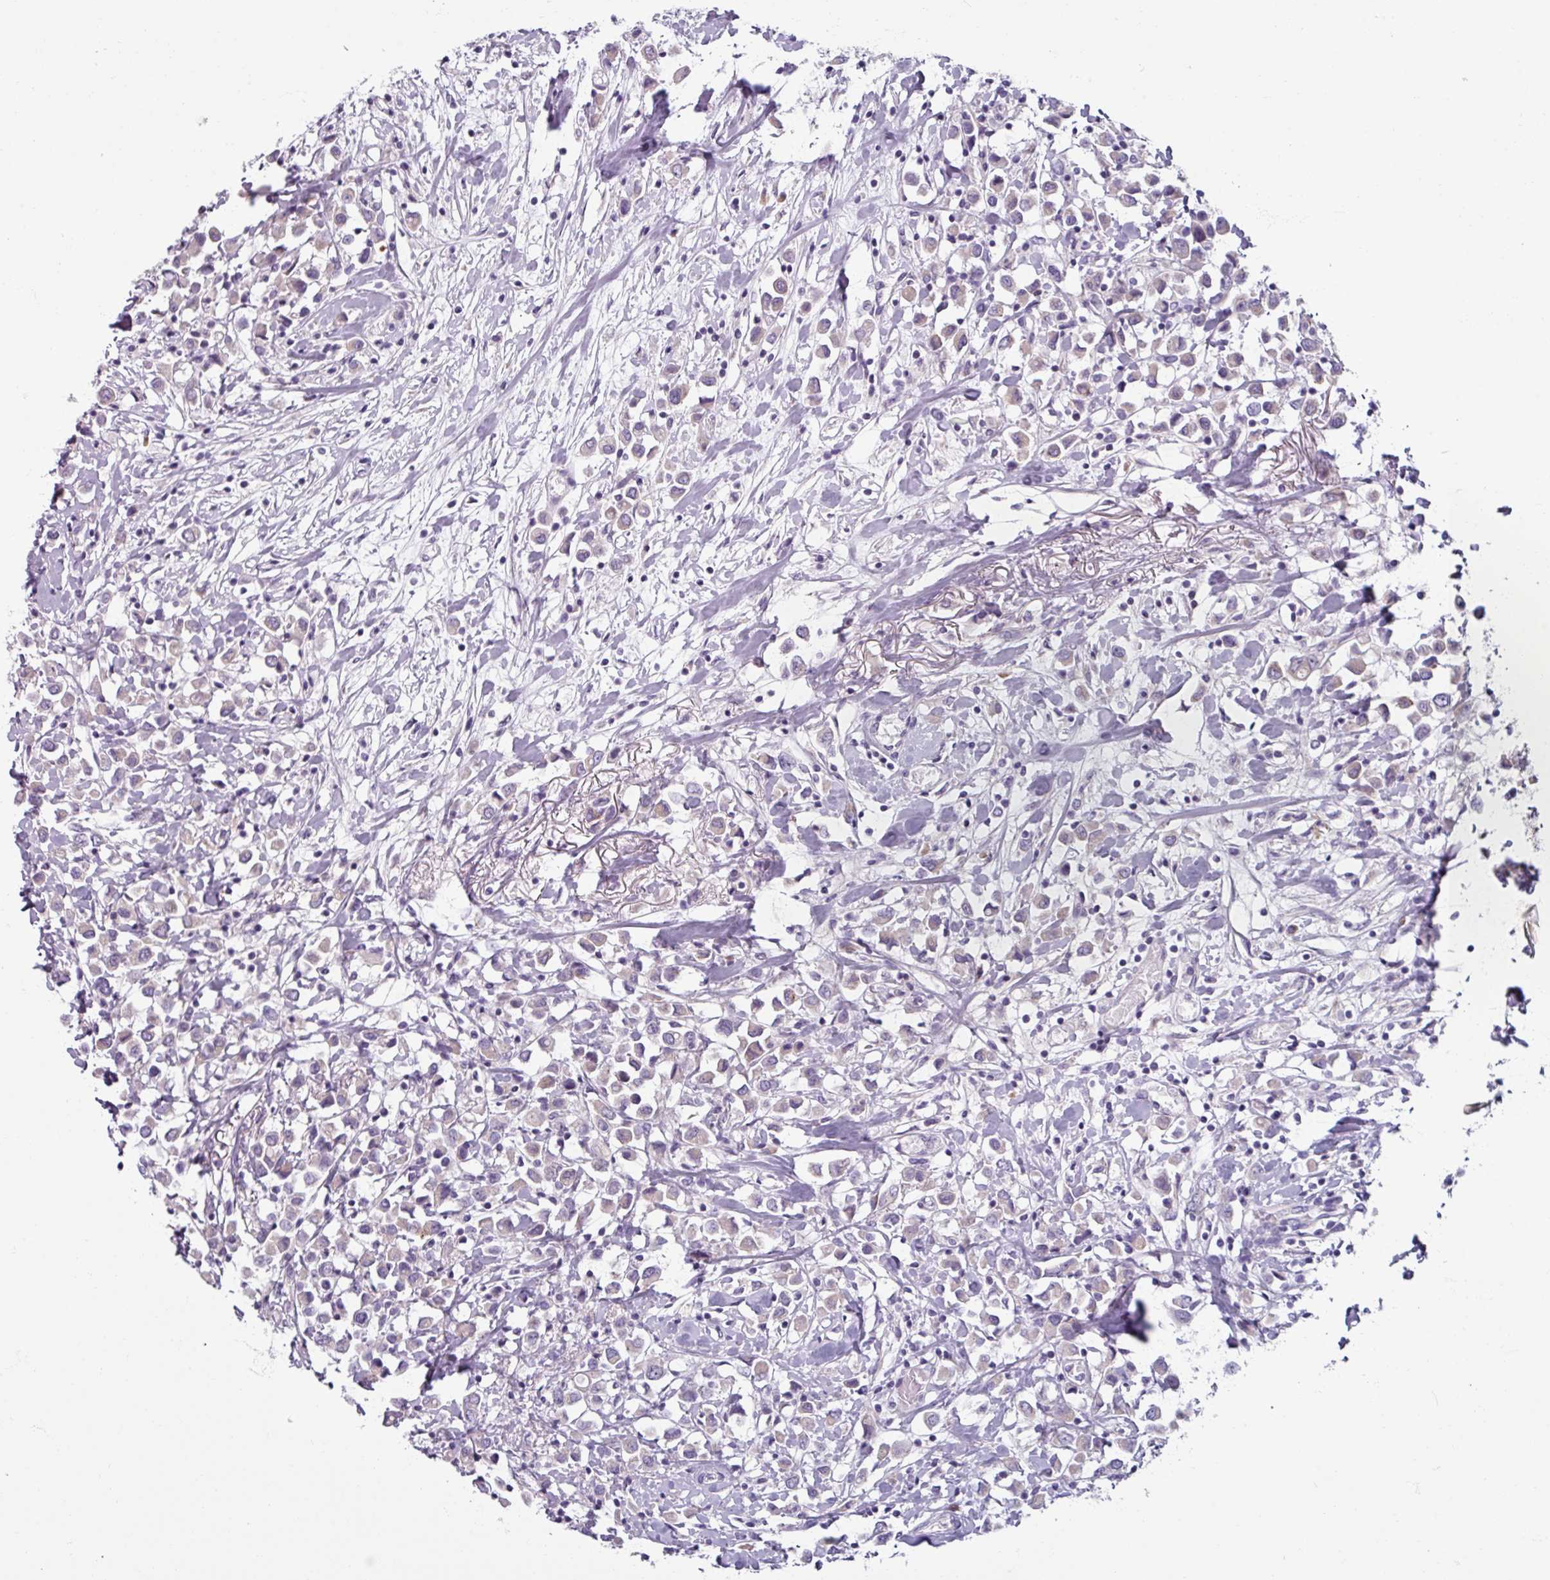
{"staining": {"intensity": "negative", "quantity": "none", "location": "none"}, "tissue": "breast cancer", "cell_type": "Tumor cells", "image_type": "cancer", "snomed": [{"axis": "morphology", "description": "Duct carcinoma"}, {"axis": "topography", "description": "Breast"}], "caption": "Immunohistochemistry (IHC) micrograph of neoplastic tissue: breast cancer (invasive ductal carcinoma) stained with DAB demonstrates no significant protein positivity in tumor cells.", "gene": "SMIM11", "patient": {"sex": "female", "age": 61}}